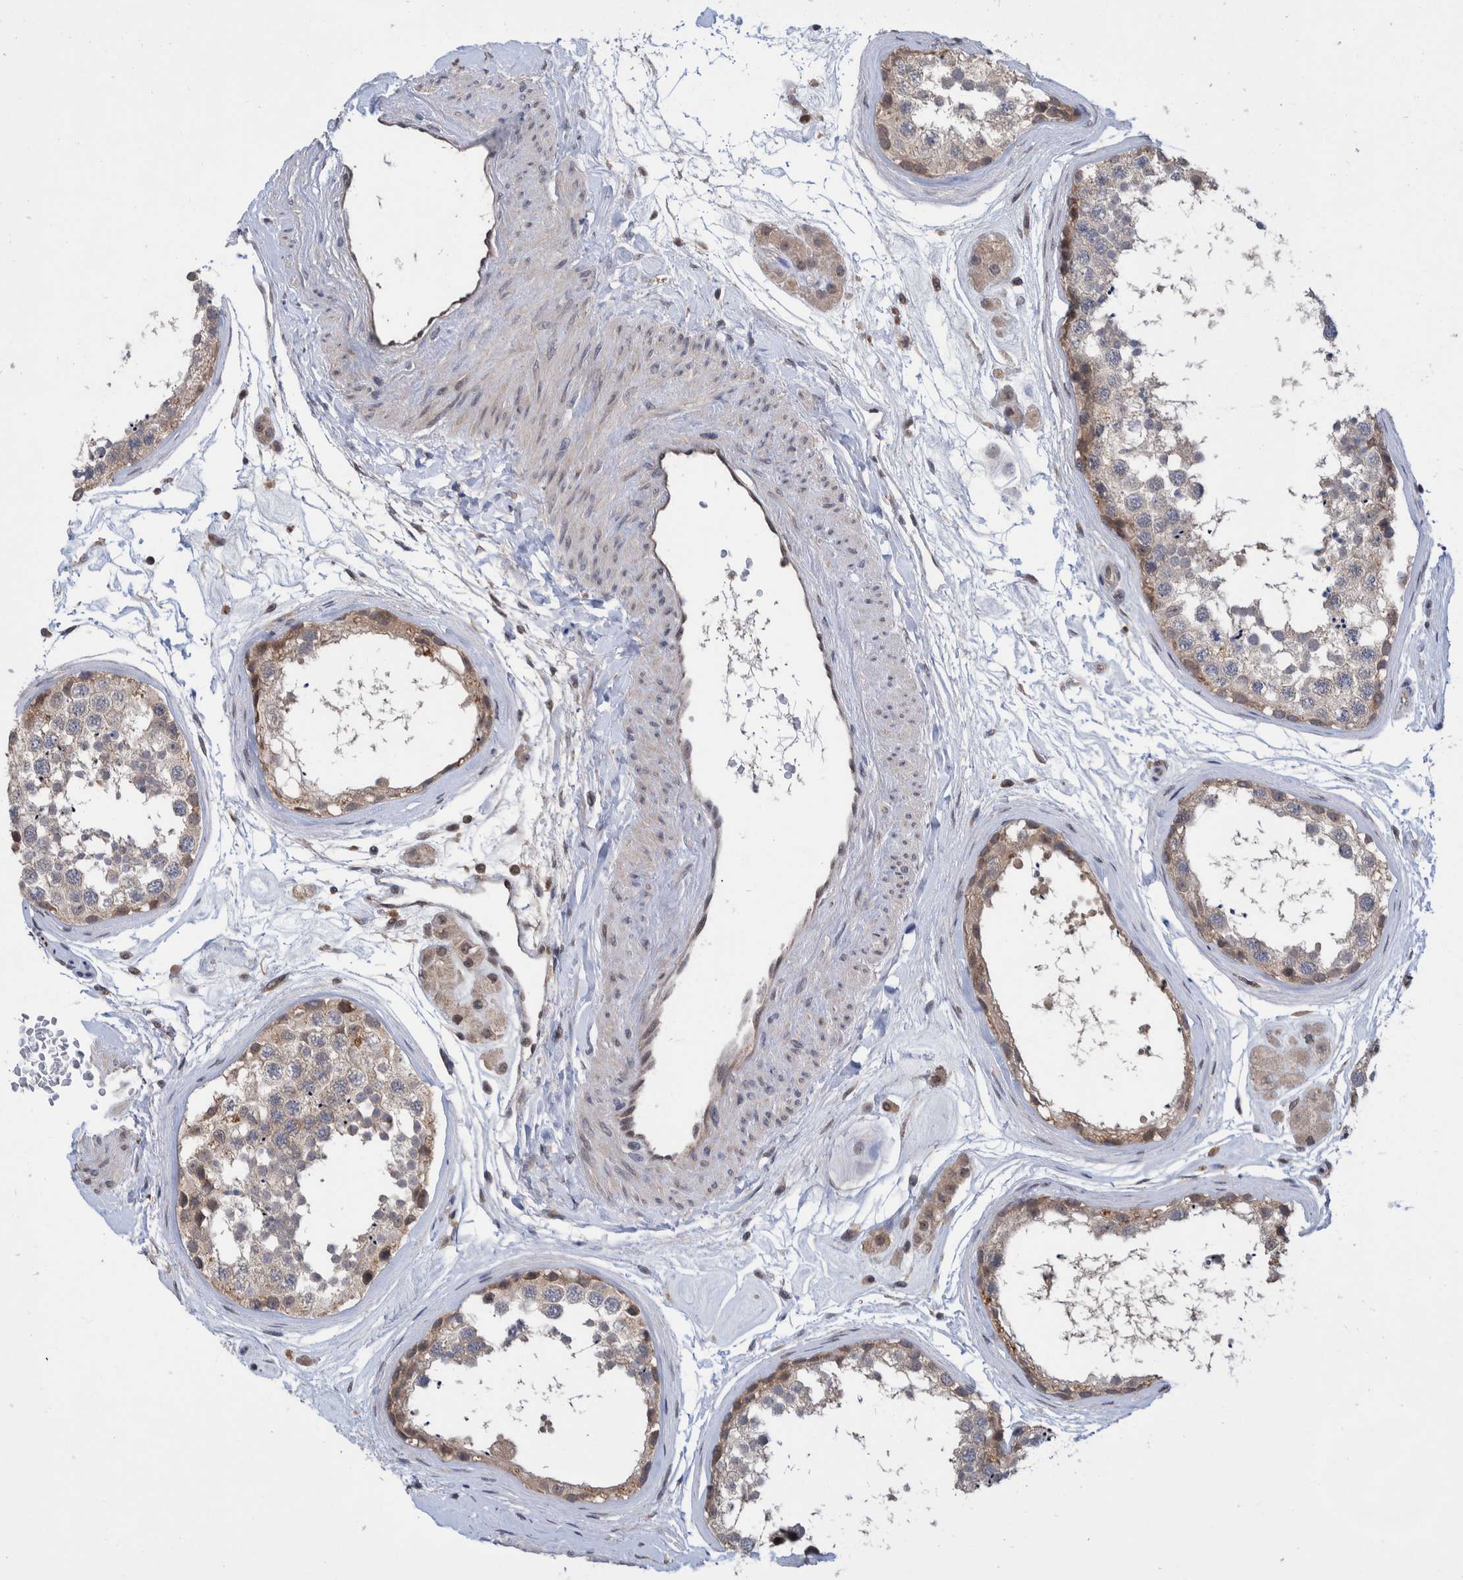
{"staining": {"intensity": "weak", "quantity": "<25%", "location": "cytoplasmic/membranous,nuclear"}, "tissue": "testis", "cell_type": "Cells in seminiferous ducts", "image_type": "normal", "snomed": [{"axis": "morphology", "description": "Normal tissue, NOS"}, {"axis": "topography", "description": "Testis"}], "caption": "Immunohistochemistry (IHC) micrograph of normal testis stained for a protein (brown), which displays no positivity in cells in seminiferous ducts. (Immunohistochemistry, brightfield microscopy, high magnification).", "gene": "PLPBP", "patient": {"sex": "male", "age": 56}}